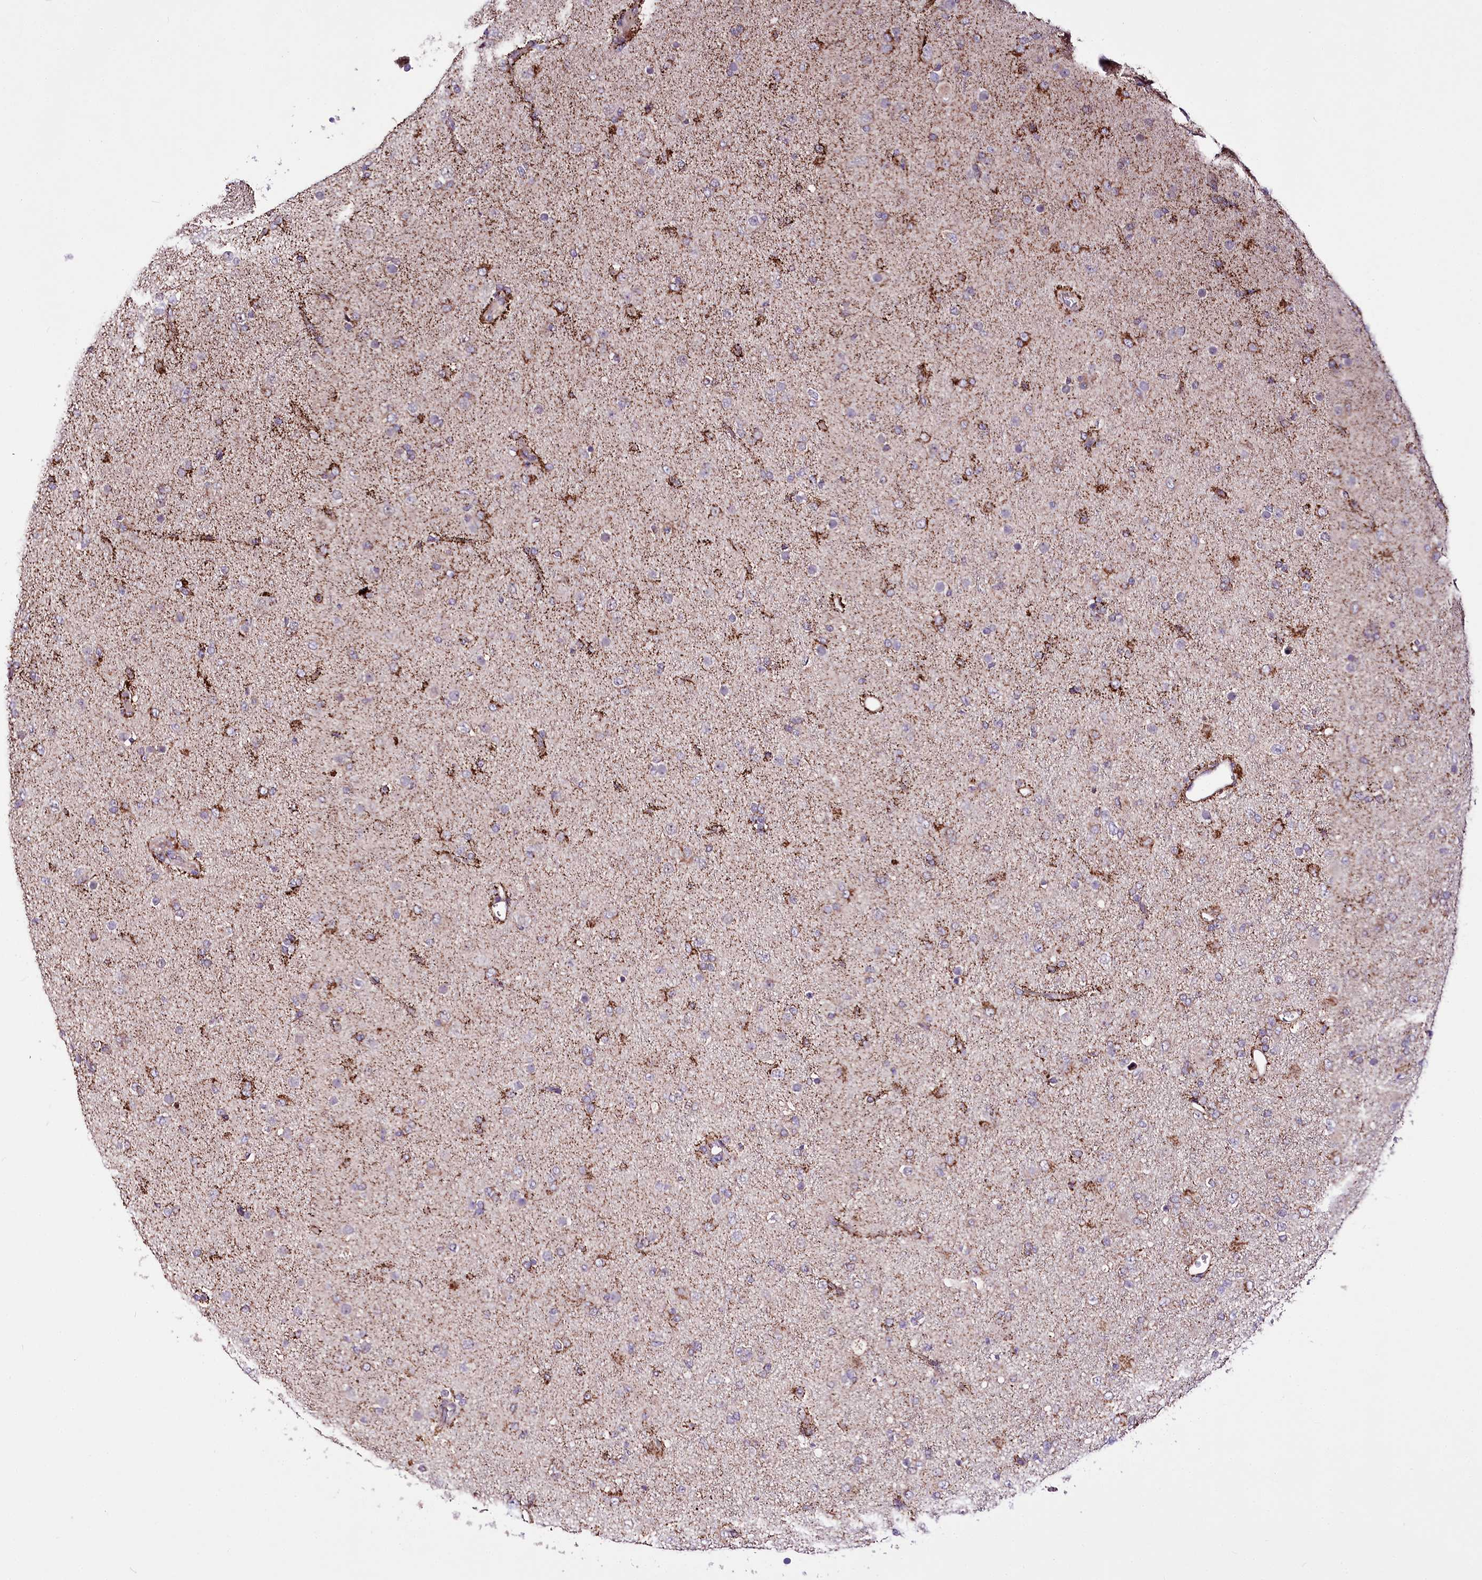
{"staining": {"intensity": "moderate", "quantity": "<25%", "location": "cytoplasmic/membranous"}, "tissue": "glioma", "cell_type": "Tumor cells", "image_type": "cancer", "snomed": [{"axis": "morphology", "description": "Glioma, malignant, Low grade"}, {"axis": "topography", "description": "Brain"}], "caption": "Glioma stained with a protein marker shows moderate staining in tumor cells.", "gene": "ATE1", "patient": {"sex": "male", "age": 65}}